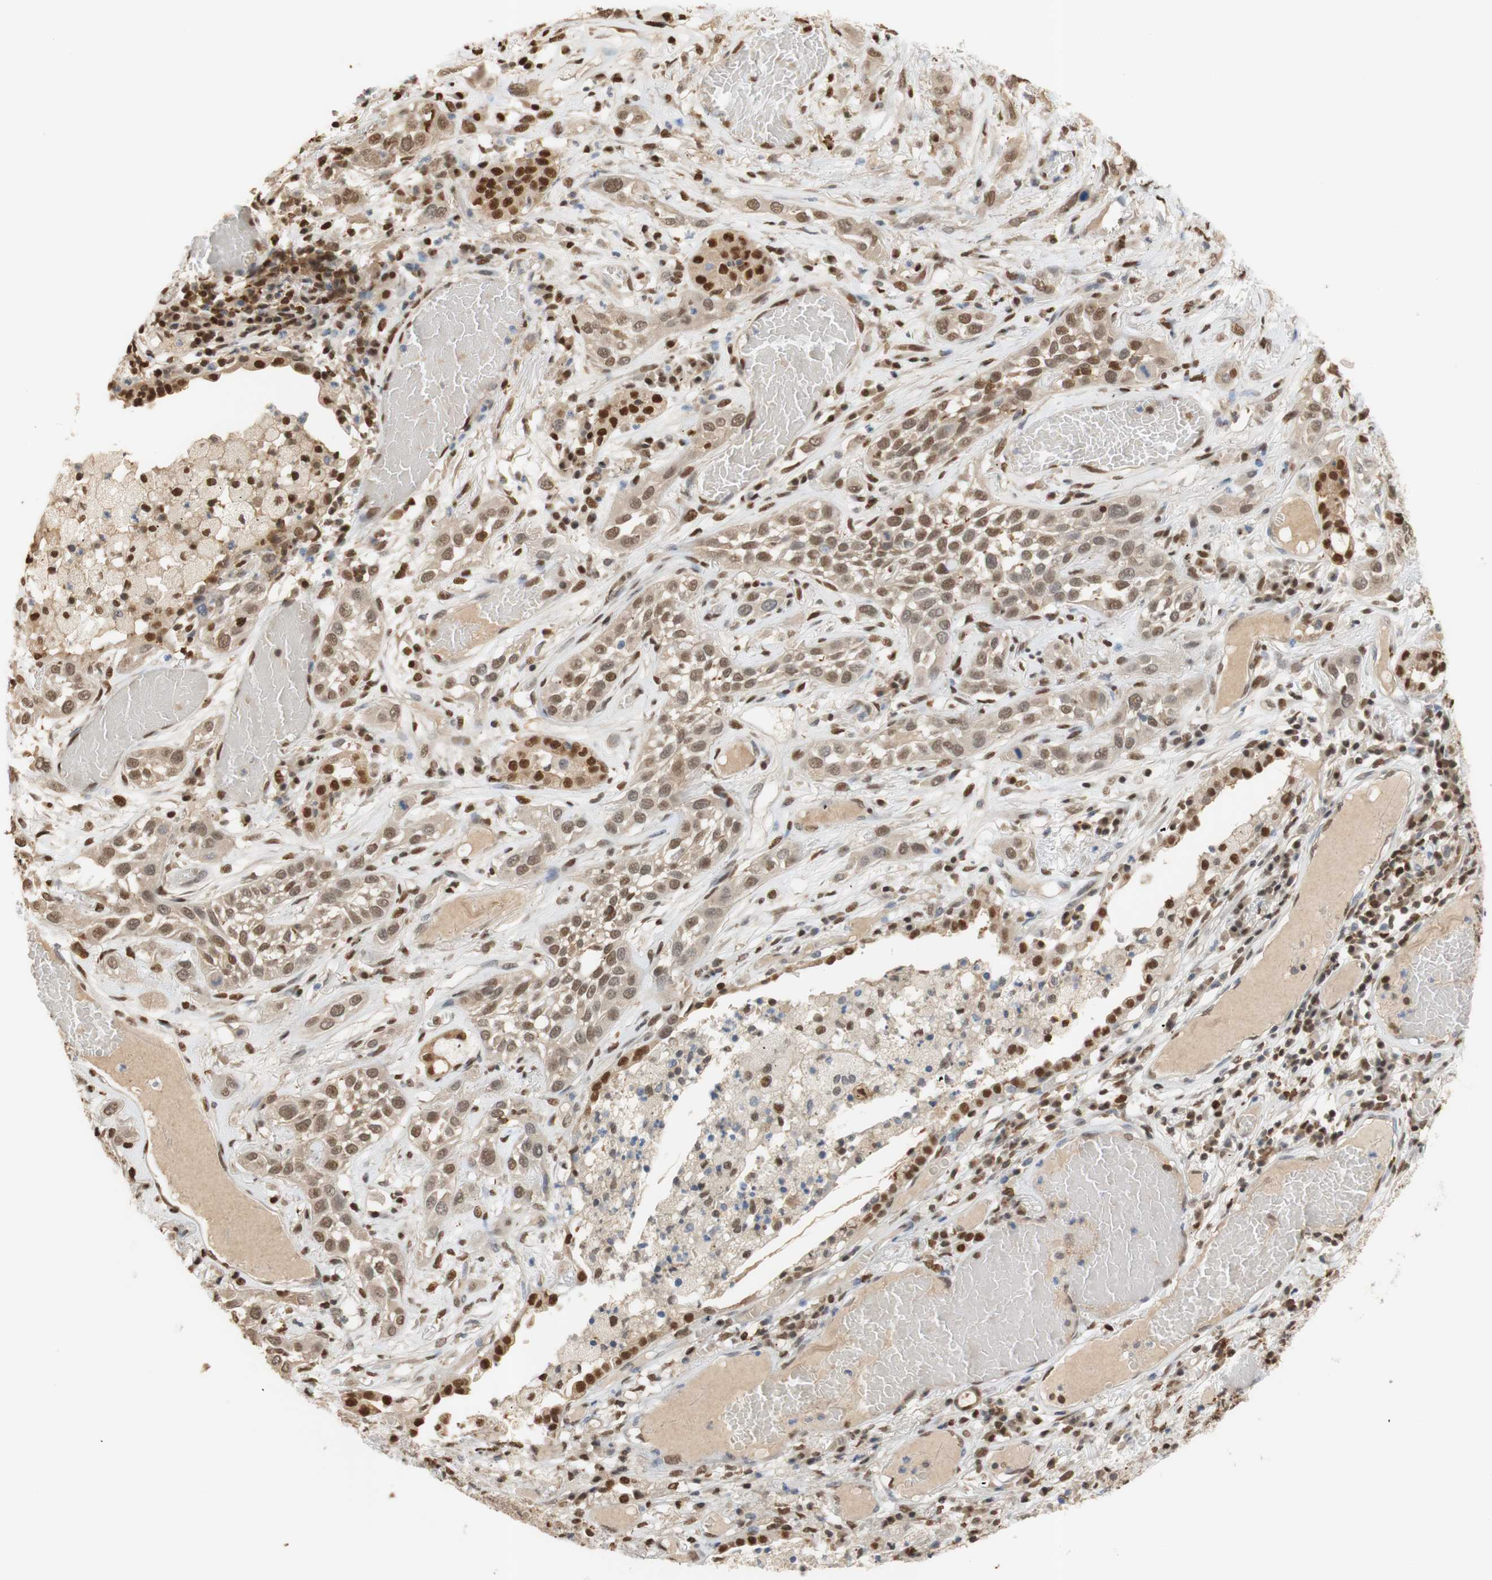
{"staining": {"intensity": "moderate", "quantity": ">75%", "location": "cytoplasmic/membranous,nuclear"}, "tissue": "lung cancer", "cell_type": "Tumor cells", "image_type": "cancer", "snomed": [{"axis": "morphology", "description": "Squamous cell carcinoma, NOS"}, {"axis": "topography", "description": "Lung"}], "caption": "Moderate cytoplasmic/membranous and nuclear expression for a protein is identified in approximately >75% of tumor cells of squamous cell carcinoma (lung) using immunohistochemistry.", "gene": "NAP1L4", "patient": {"sex": "male", "age": 71}}